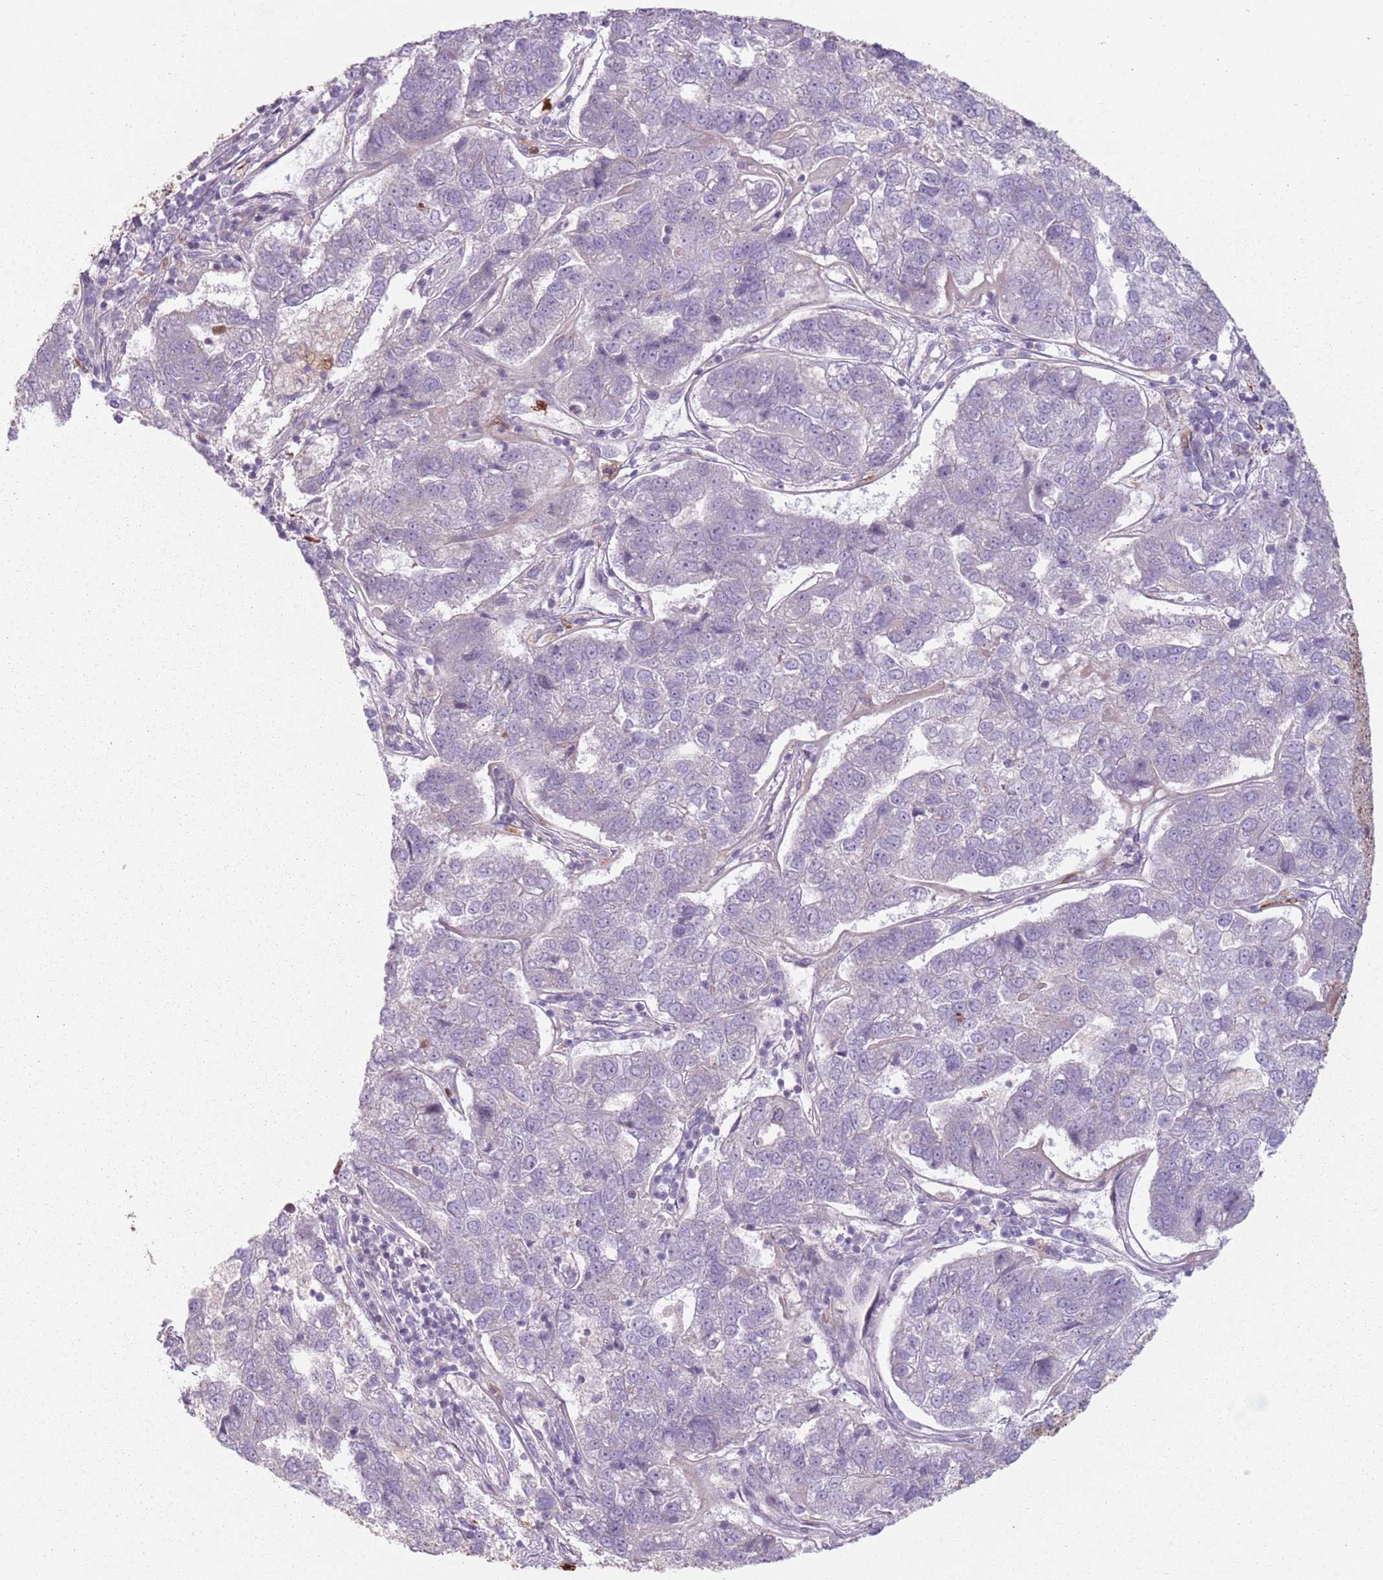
{"staining": {"intensity": "negative", "quantity": "none", "location": "none"}, "tissue": "pancreatic cancer", "cell_type": "Tumor cells", "image_type": "cancer", "snomed": [{"axis": "morphology", "description": "Adenocarcinoma, NOS"}, {"axis": "topography", "description": "Pancreas"}], "caption": "IHC histopathology image of neoplastic tissue: pancreatic cancer stained with DAB shows no significant protein positivity in tumor cells.", "gene": "SPAG4", "patient": {"sex": "female", "age": 61}}